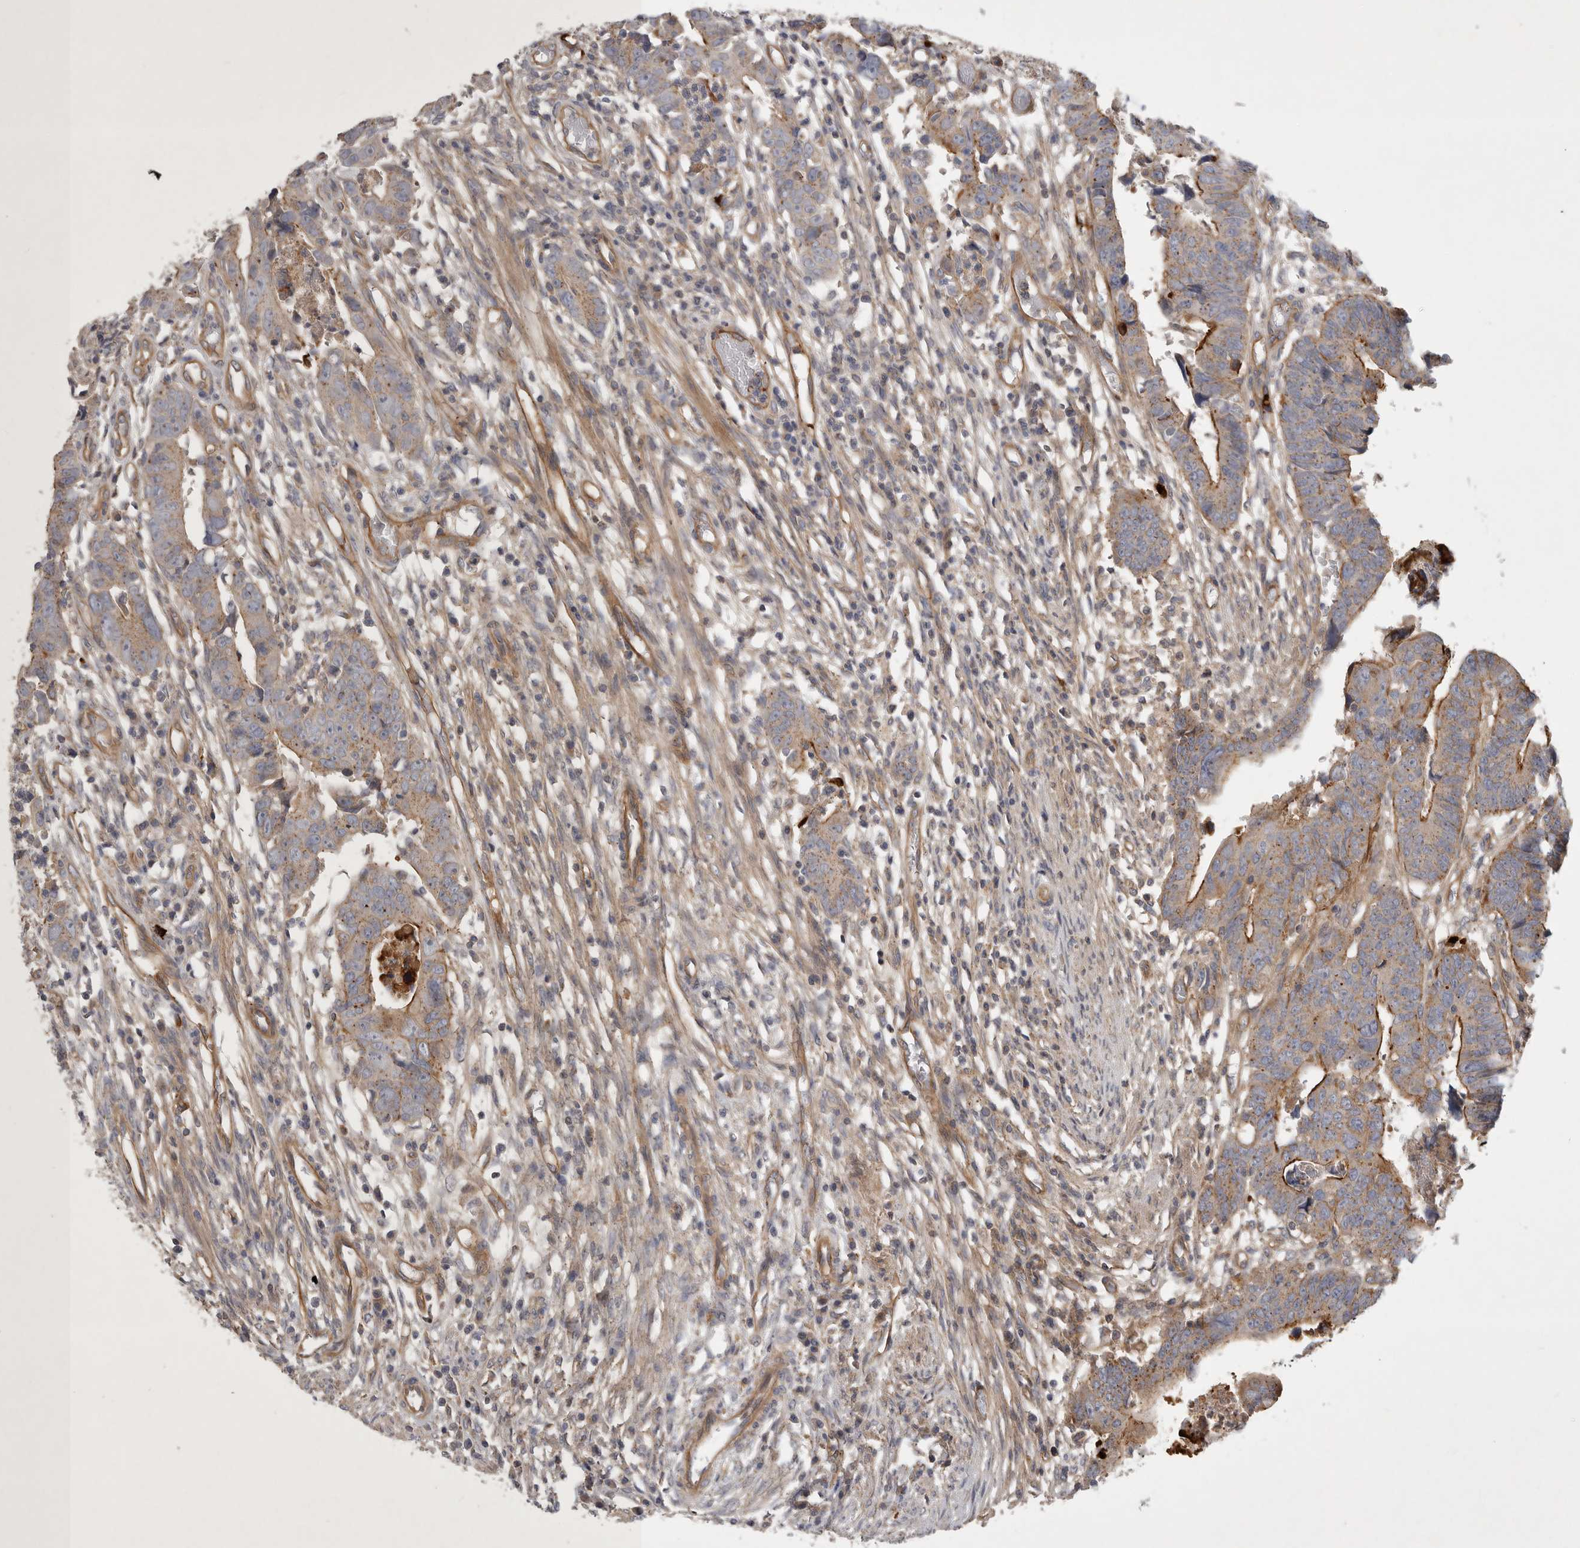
{"staining": {"intensity": "weak", "quantity": ">75%", "location": "cytoplasmic/membranous"}, "tissue": "colorectal cancer", "cell_type": "Tumor cells", "image_type": "cancer", "snomed": [{"axis": "morphology", "description": "Adenocarcinoma, NOS"}, {"axis": "topography", "description": "Rectum"}], "caption": "Protein analysis of colorectal cancer (adenocarcinoma) tissue shows weak cytoplasmic/membranous positivity in about >75% of tumor cells.", "gene": "MLPH", "patient": {"sex": "female", "age": 65}}